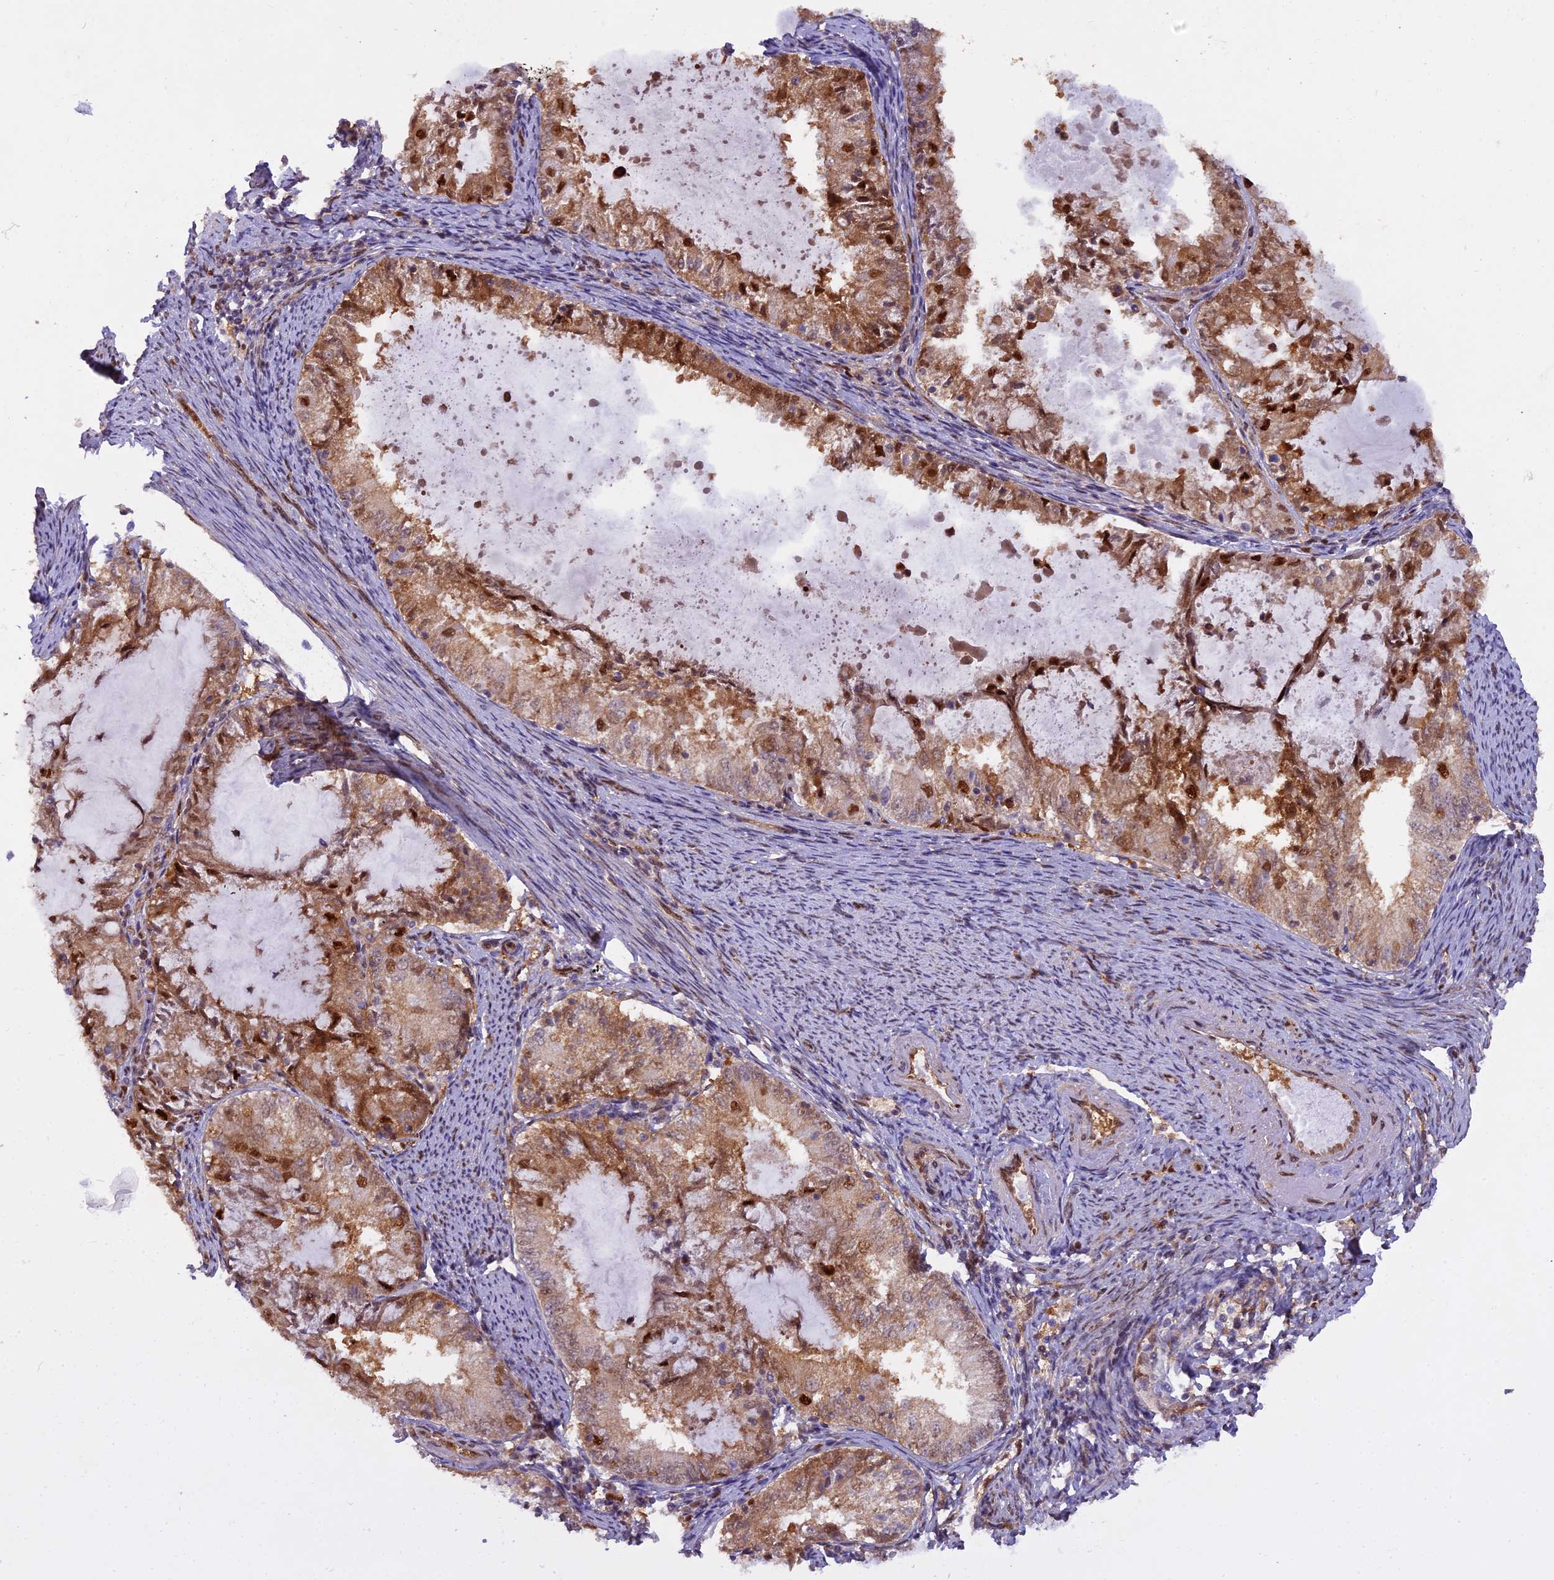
{"staining": {"intensity": "moderate", "quantity": ">75%", "location": "cytoplasmic/membranous,nuclear"}, "tissue": "endometrial cancer", "cell_type": "Tumor cells", "image_type": "cancer", "snomed": [{"axis": "morphology", "description": "Adenocarcinoma, NOS"}, {"axis": "topography", "description": "Endometrium"}], "caption": "A photomicrograph showing moderate cytoplasmic/membranous and nuclear positivity in approximately >75% of tumor cells in endometrial cancer (adenocarcinoma), as visualized by brown immunohistochemical staining.", "gene": "NPEPL1", "patient": {"sex": "female", "age": 57}}